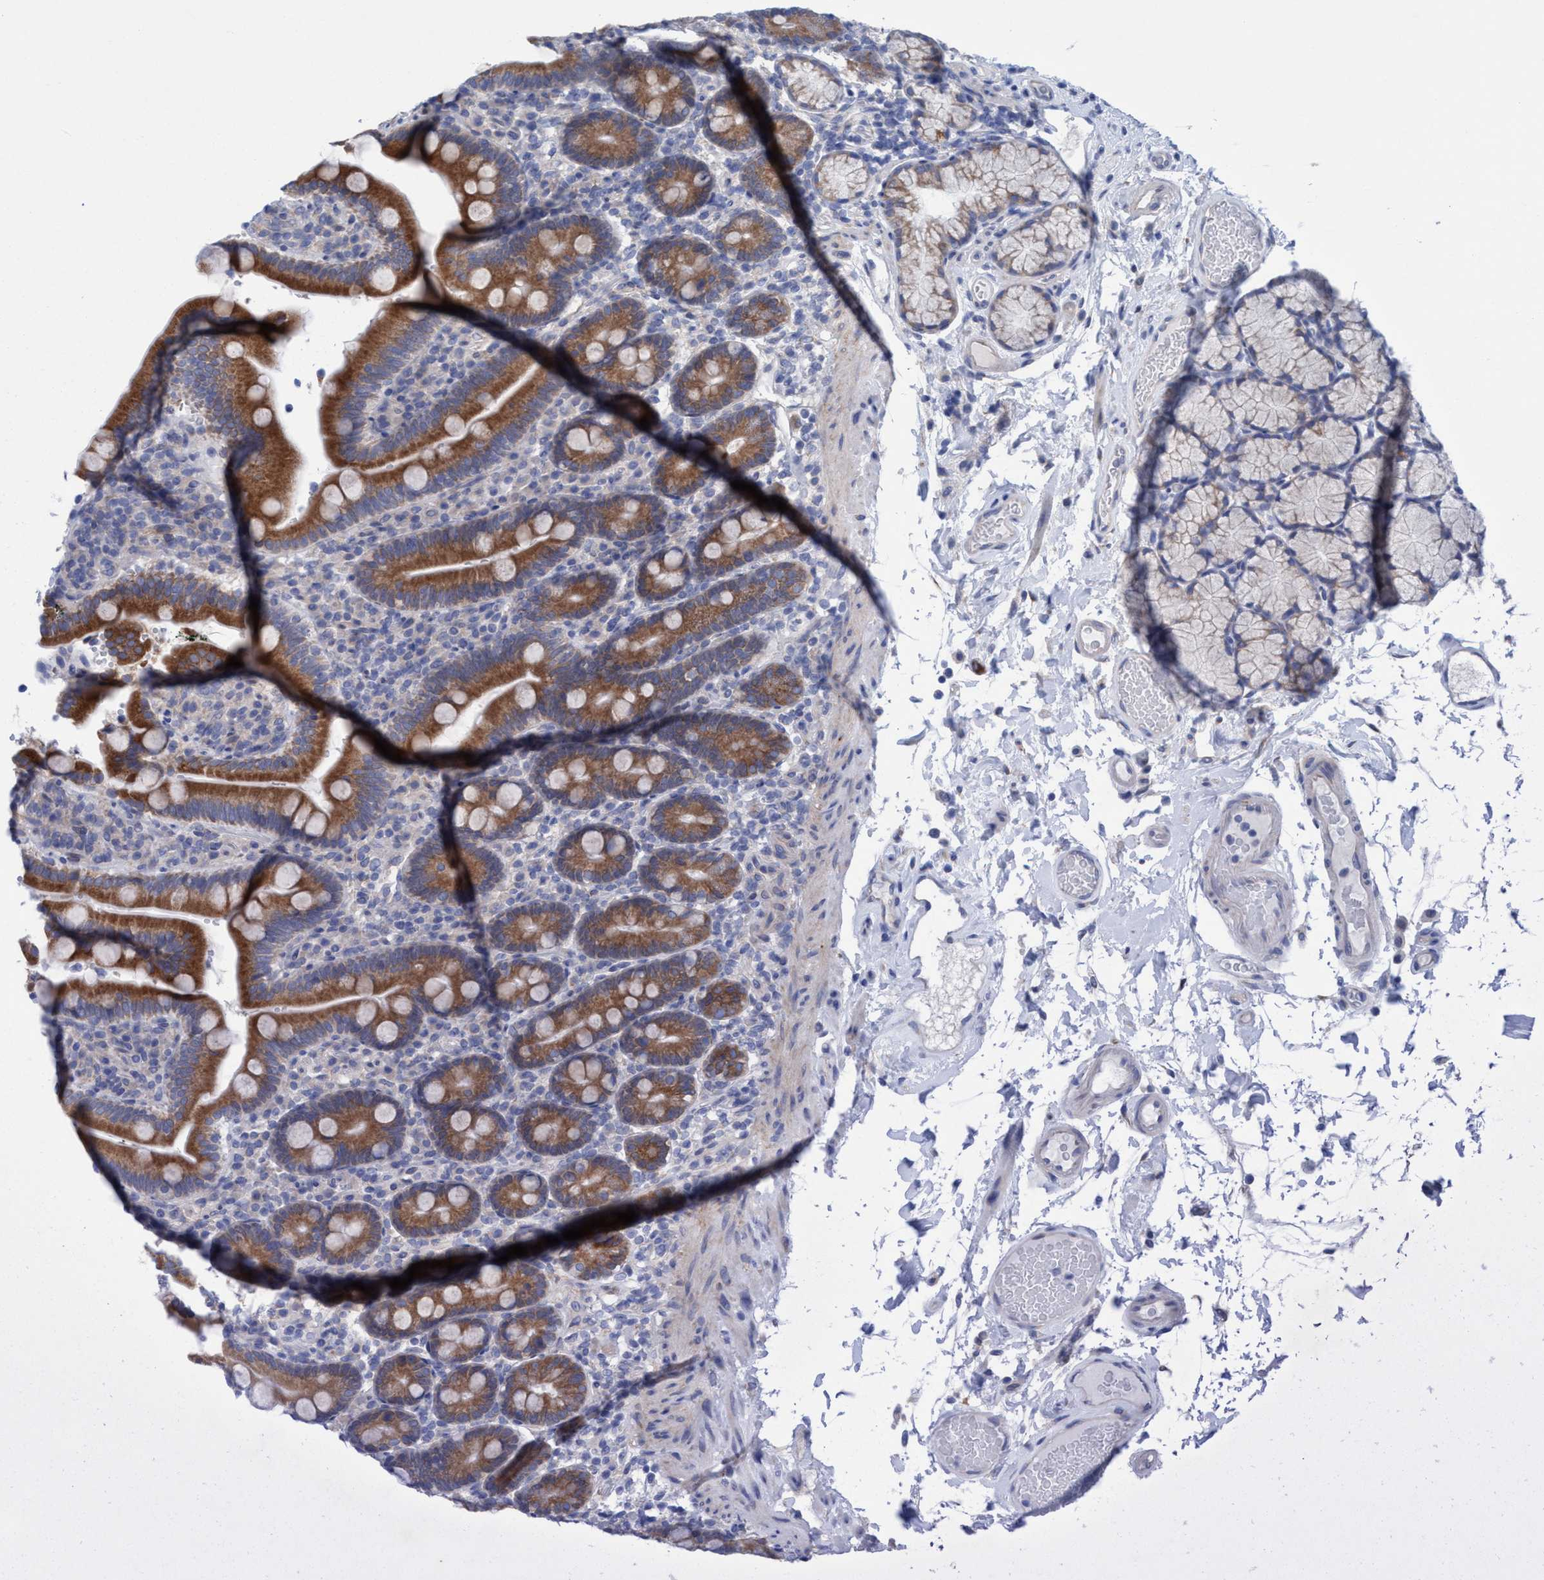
{"staining": {"intensity": "moderate", "quantity": ">75%", "location": "cytoplasmic/membranous"}, "tissue": "duodenum", "cell_type": "Glandular cells", "image_type": "normal", "snomed": [{"axis": "morphology", "description": "Normal tissue, NOS"}, {"axis": "topography", "description": "Small intestine, NOS"}], "caption": "Immunohistochemical staining of unremarkable duodenum displays >75% levels of moderate cytoplasmic/membranous protein staining in about >75% of glandular cells. The staining was performed using DAB (3,3'-diaminobenzidine) to visualize the protein expression in brown, while the nuclei were stained in blue with hematoxylin (Magnification: 20x).", "gene": "RSAD1", "patient": {"sex": "female", "age": 71}}